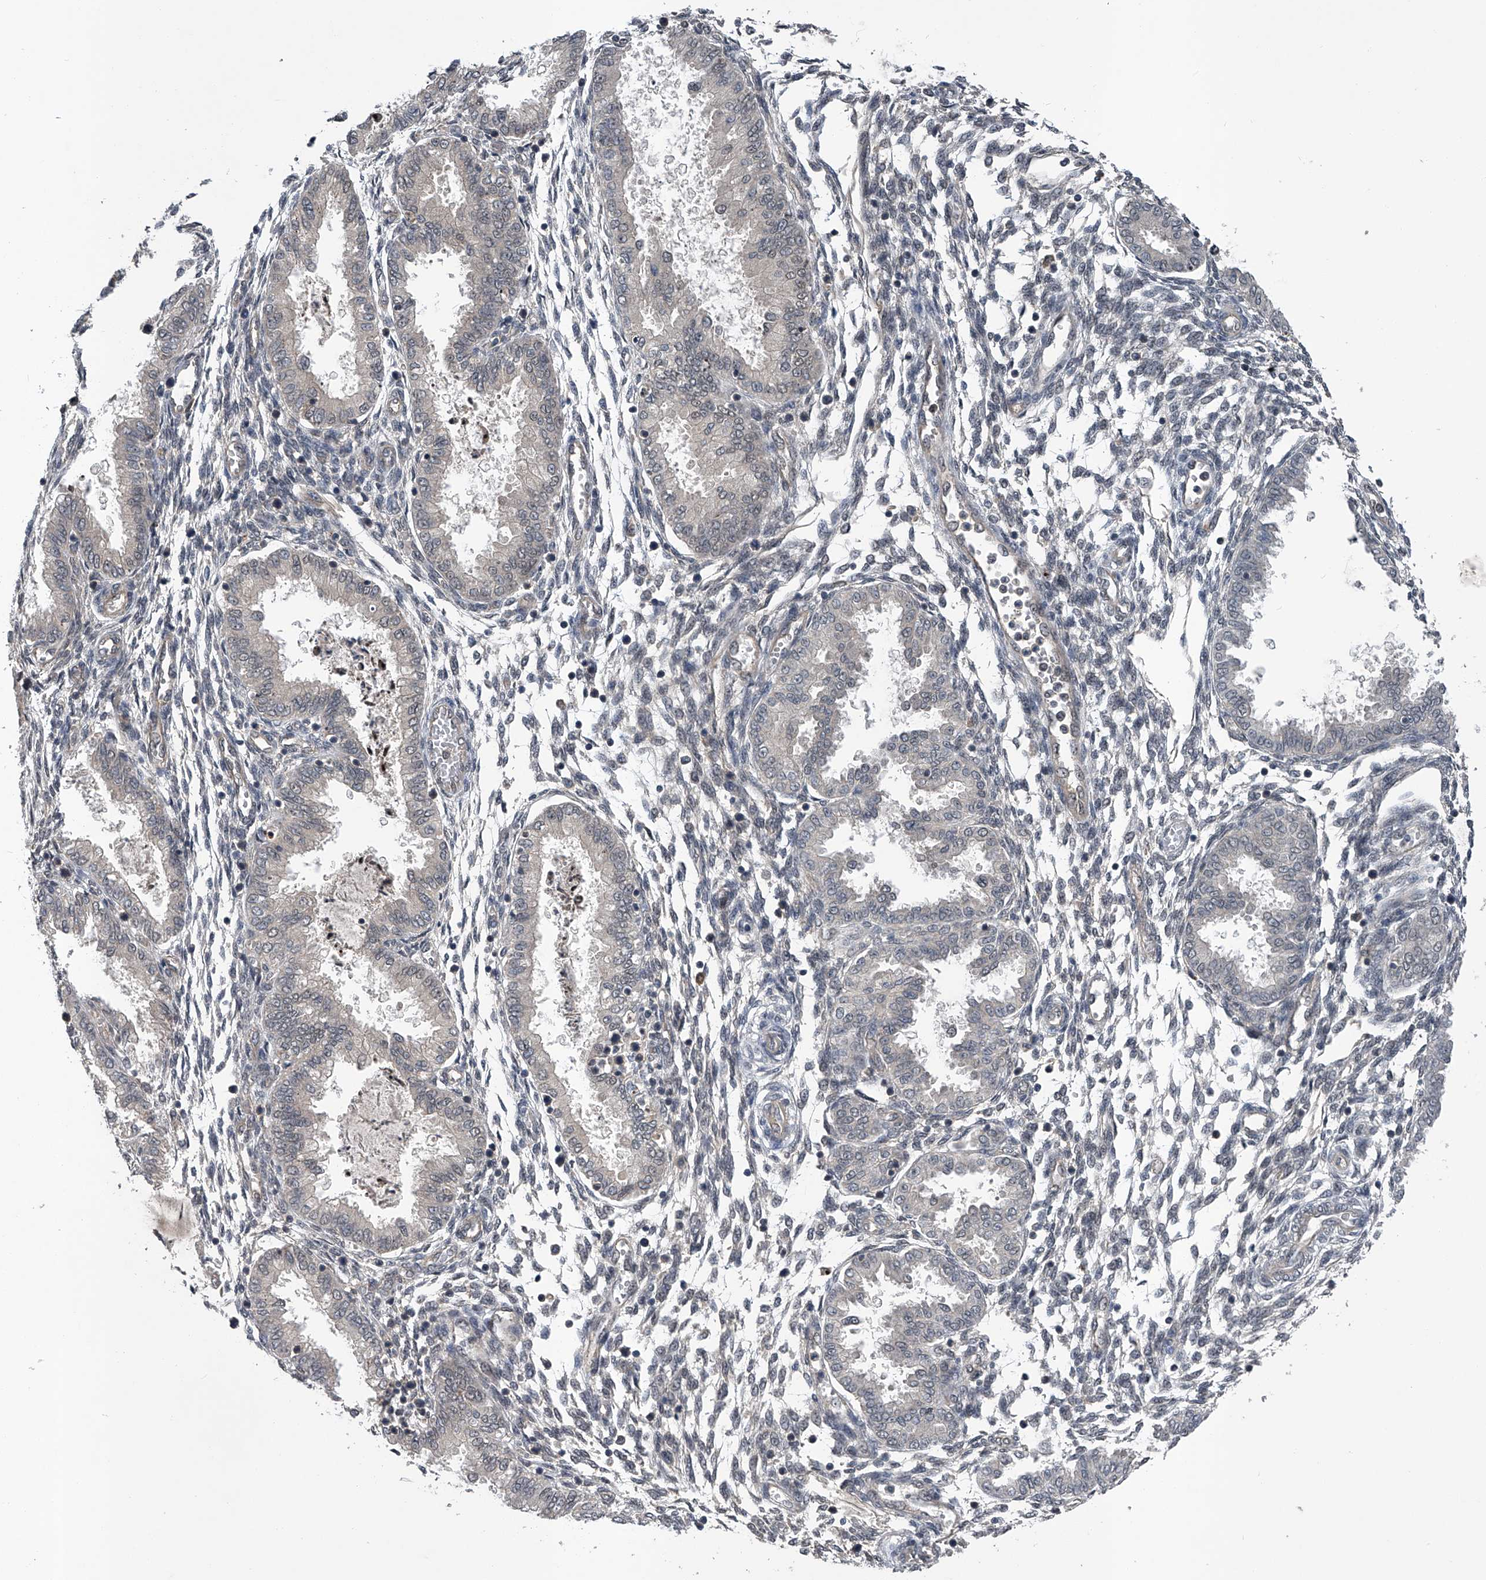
{"staining": {"intensity": "negative", "quantity": "none", "location": "none"}, "tissue": "endometrium", "cell_type": "Cells in endometrial stroma", "image_type": "normal", "snomed": [{"axis": "morphology", "description": "Normal tissue, NOS"}, {"axis": "topography", "description": "Endometrium"}], "caption": "DAB immunohistochemical staining of unremarkable human endometrium shows no significant positivity in cells in endometrial stroma. Nuclei are stained in blue.", "gene": "SLC12A8", "patient": {"sex": "female", "age": 33}}